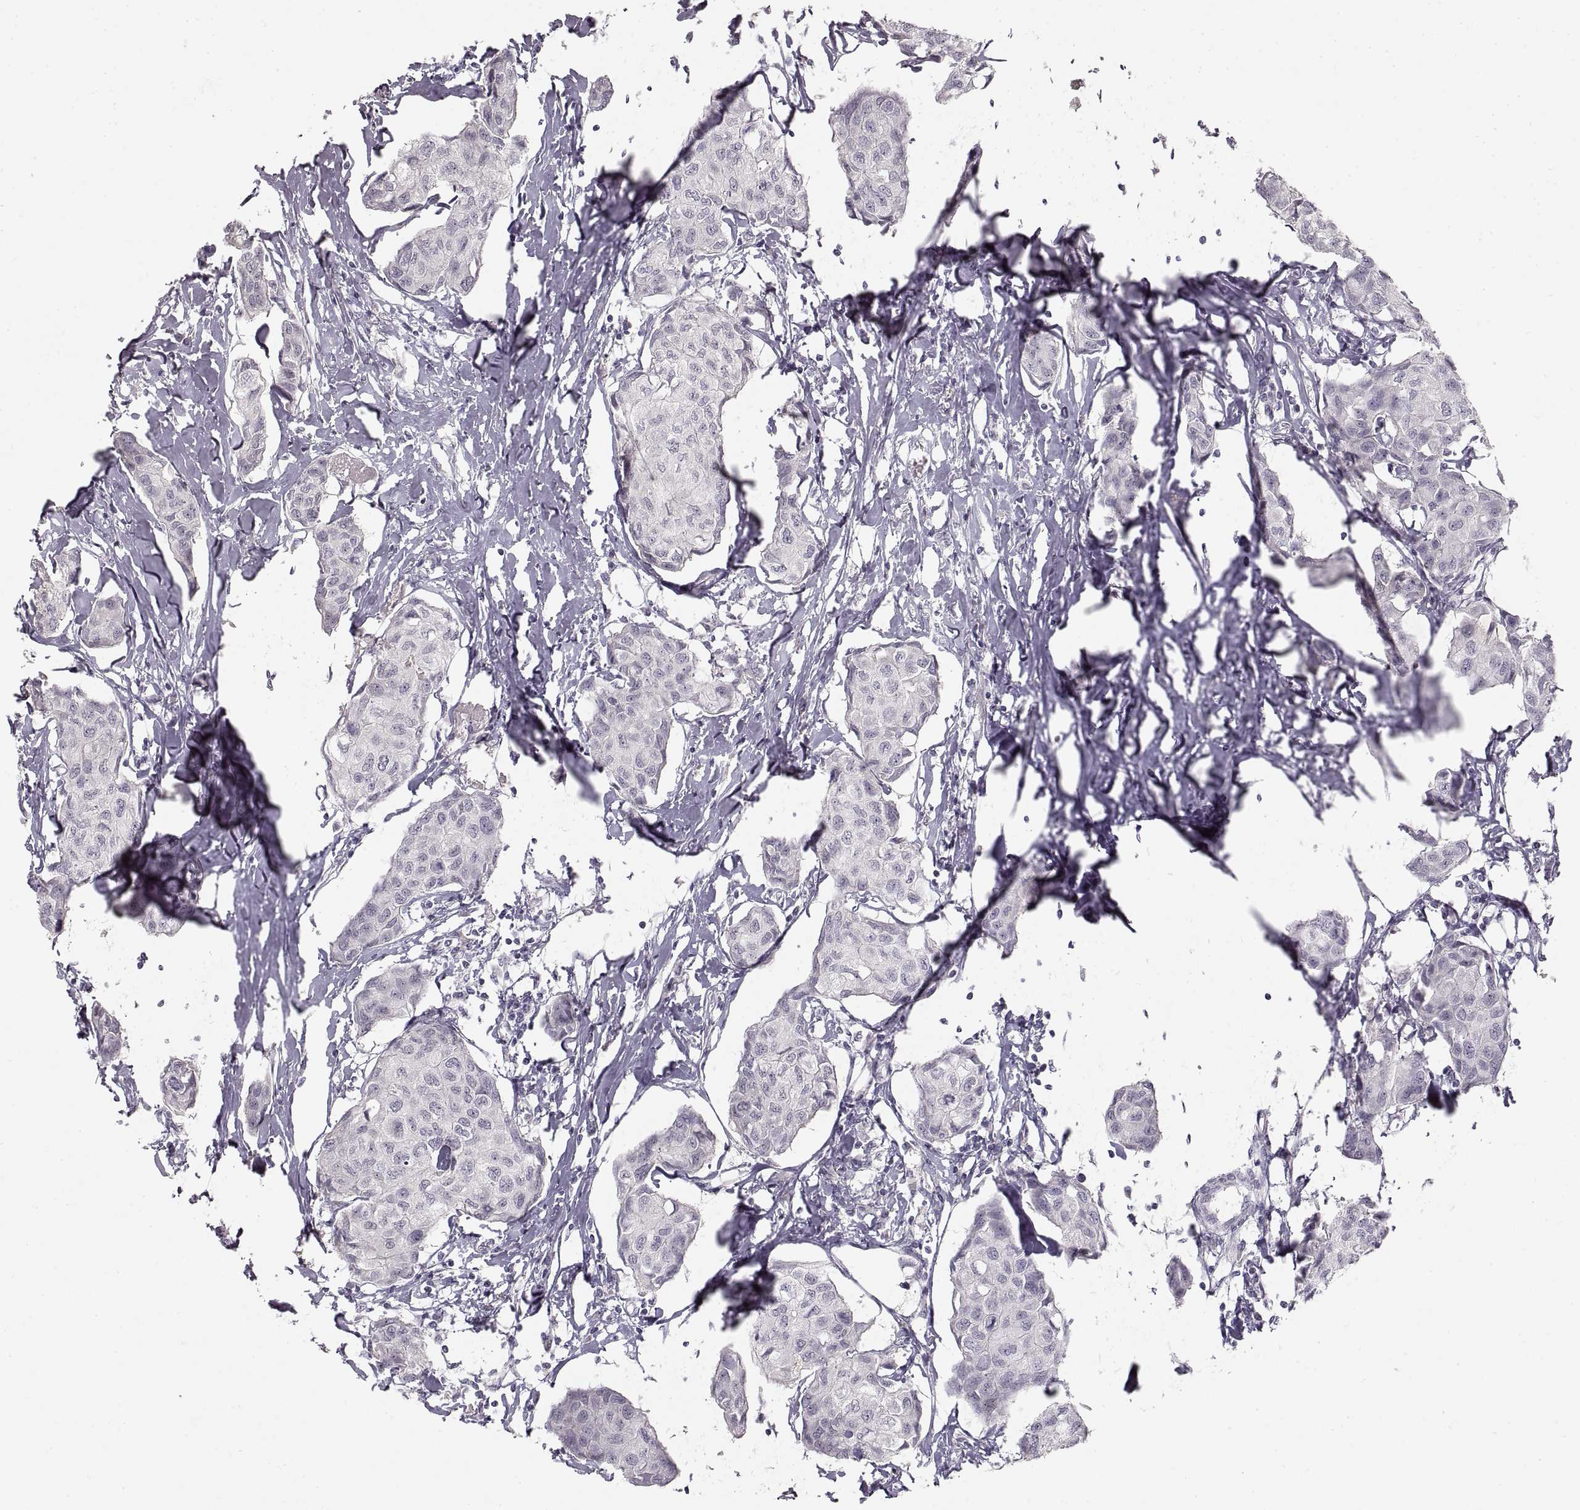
{"staining": {"intensity": "negative", "quantity": "none", "location": "none"}, "tissue": "breast cancer", "cell_type": "Tumor cells", "image_type": "cancer", "snomed": [{"axis": "morphology", "description": "Duct carcinoma"}, {"axis": "topography", "description": "Breast"}], "caption": "A photomicrograph of human breast invasive ductal carcinoma is negative for staining in tumor cells.", "gene": "PCSK2", "patient": {"sex": "female", "age": 80}}